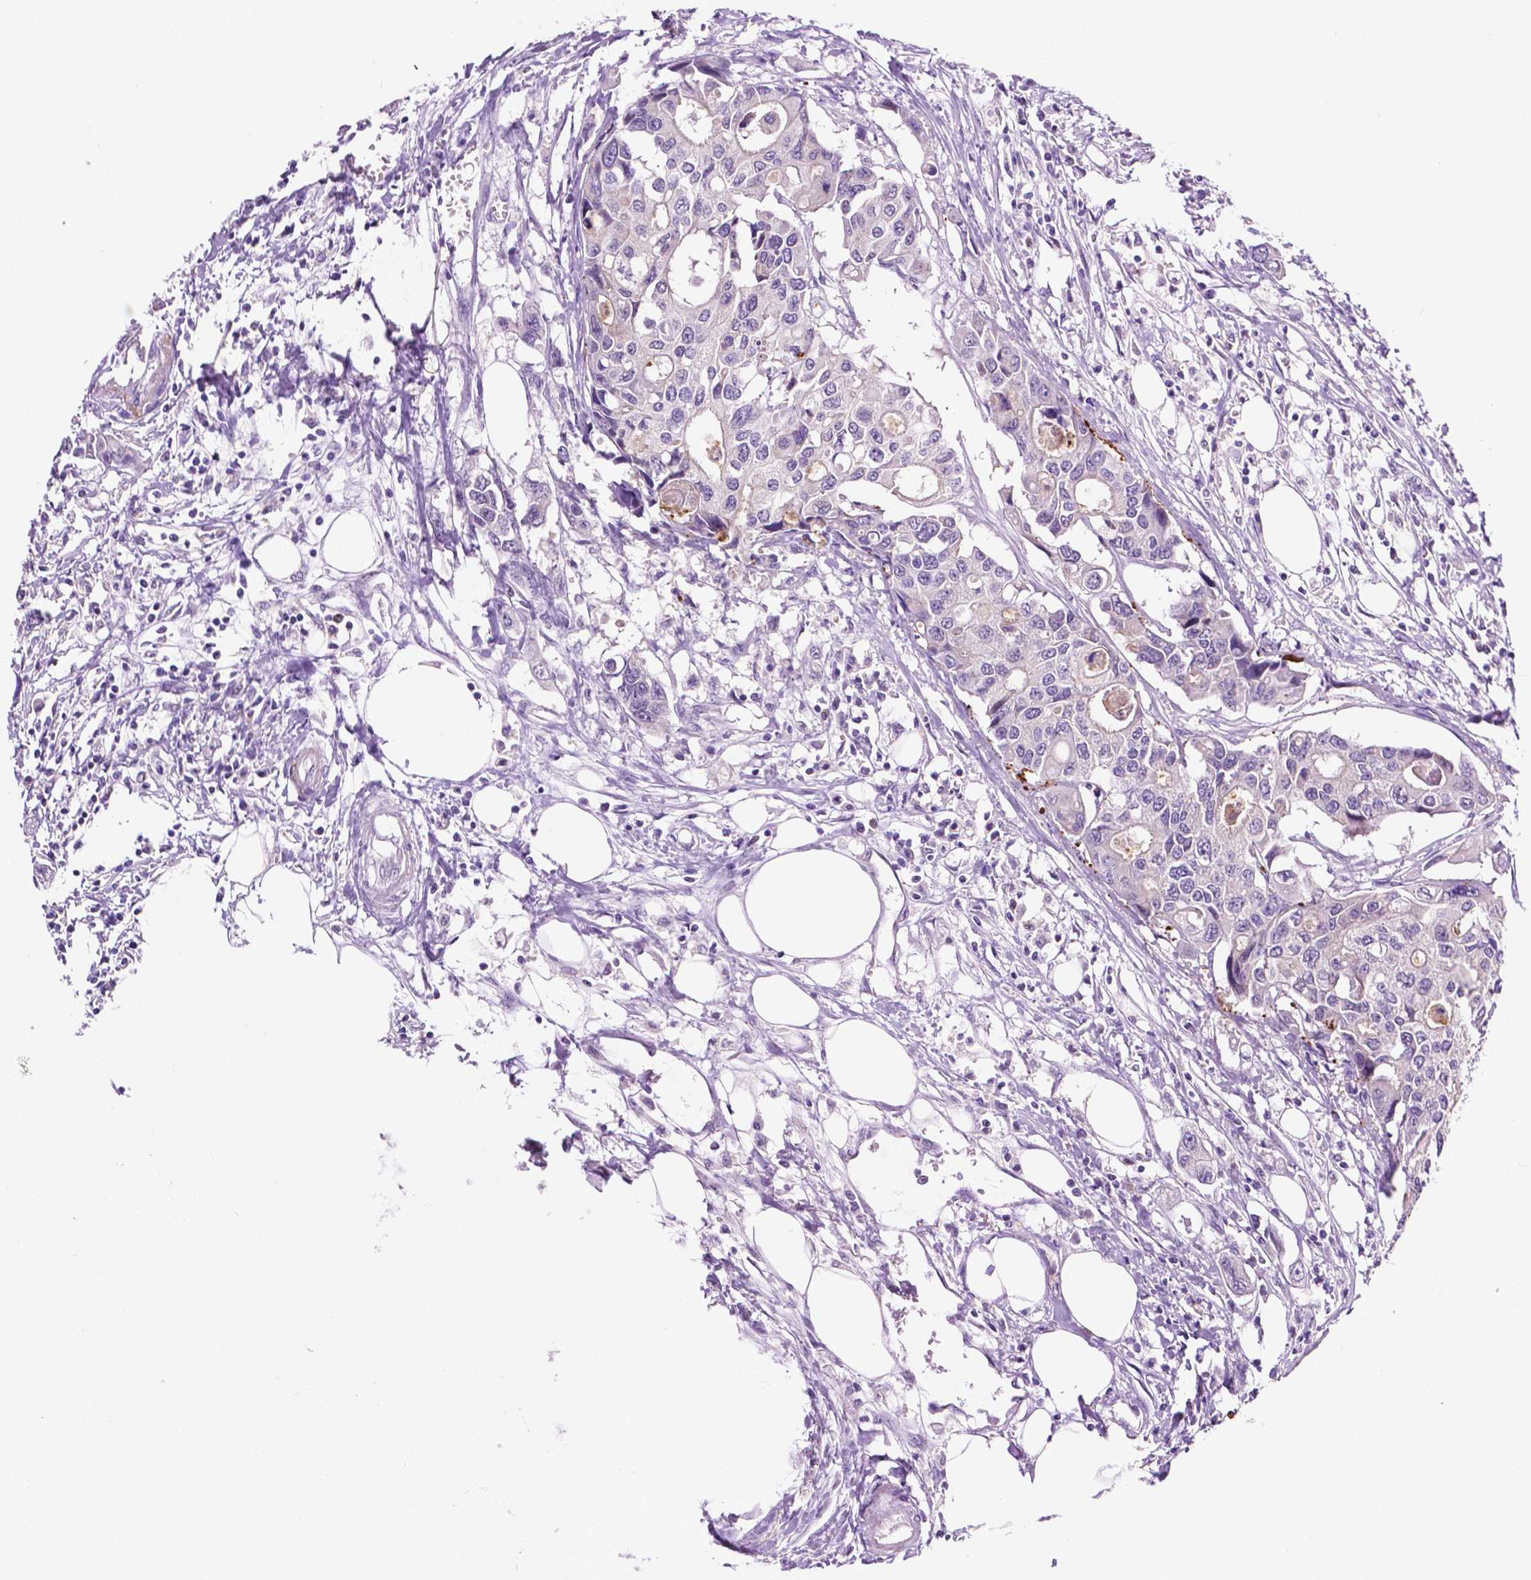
{"staining": {"intensity": "negative", "quantity": "none", "location": "none"}, "tissue": "colorectal cancer", "cell_type": "Tumor cells", "image_type": "cancer", "snomed": [{"axis": "morphology", "description": "Adenocarcinoma, NOS"}, {"axis": "topography", "description": "Colon"}], "caption": "This is an immunohistochemistry (IHC) photomicrograph of human colorectal cancer (adenocarcinoma). There is no staining in tumor cells.", "gene": "MMP27", "patient": {"sex": "male", "age": 77}}